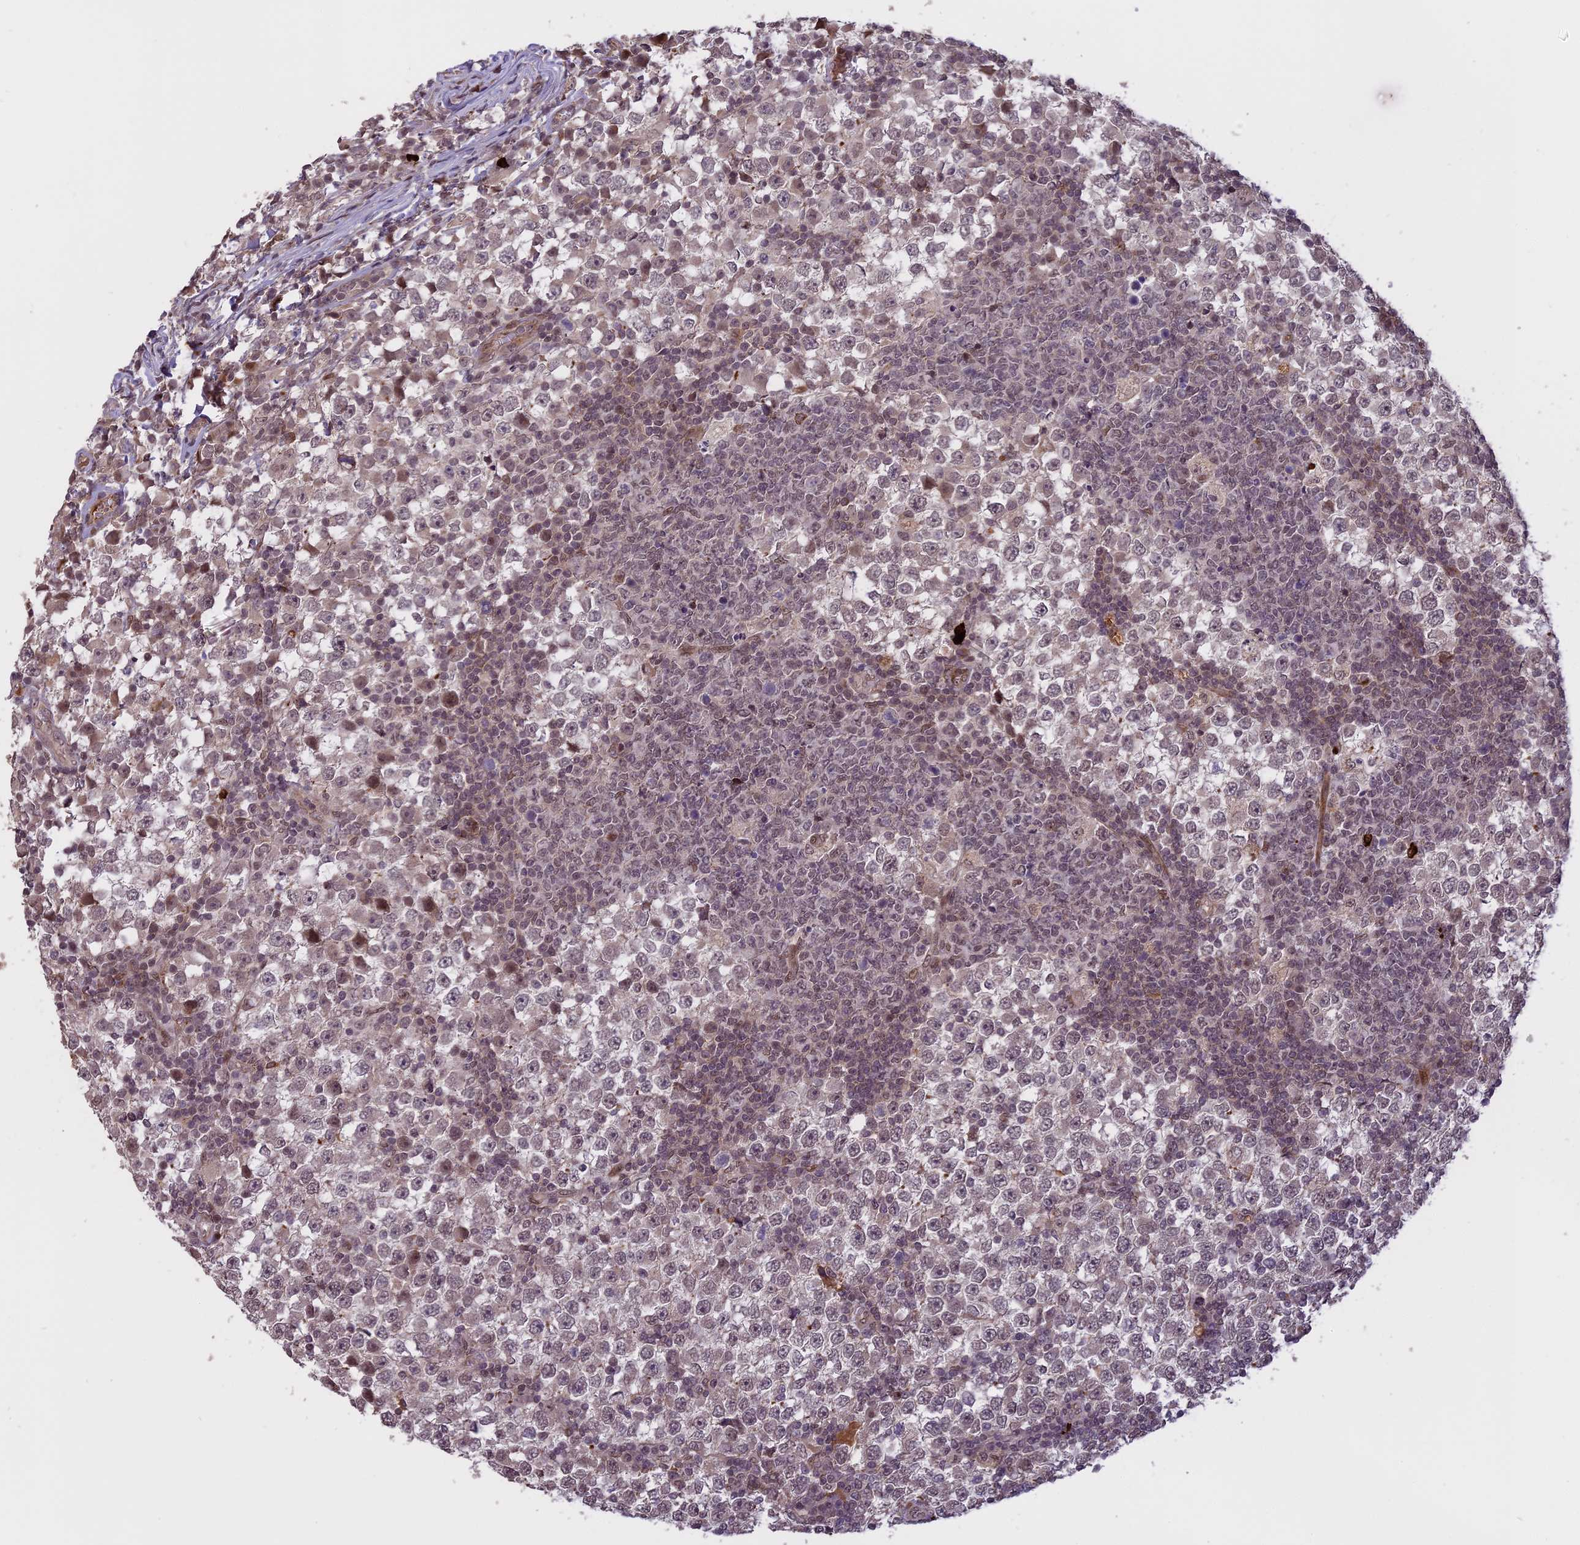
{"staining": {"intensity": "negative", "quantity": "none", "location": "none"}, "tissue": "testis cancer", "cell_type": "Tumor cells", "image_type": "cancer", "snomed": [{"axis": "morphology", "description": "Seminoma, NOS"}, {"axis": "topography", "description": "Testis"}], "caption": "The histopathology image shows no staining of tumor cells in testis cancer.", "gene": "PRELID2", "patient": {"sex": "male", "age": 65}}